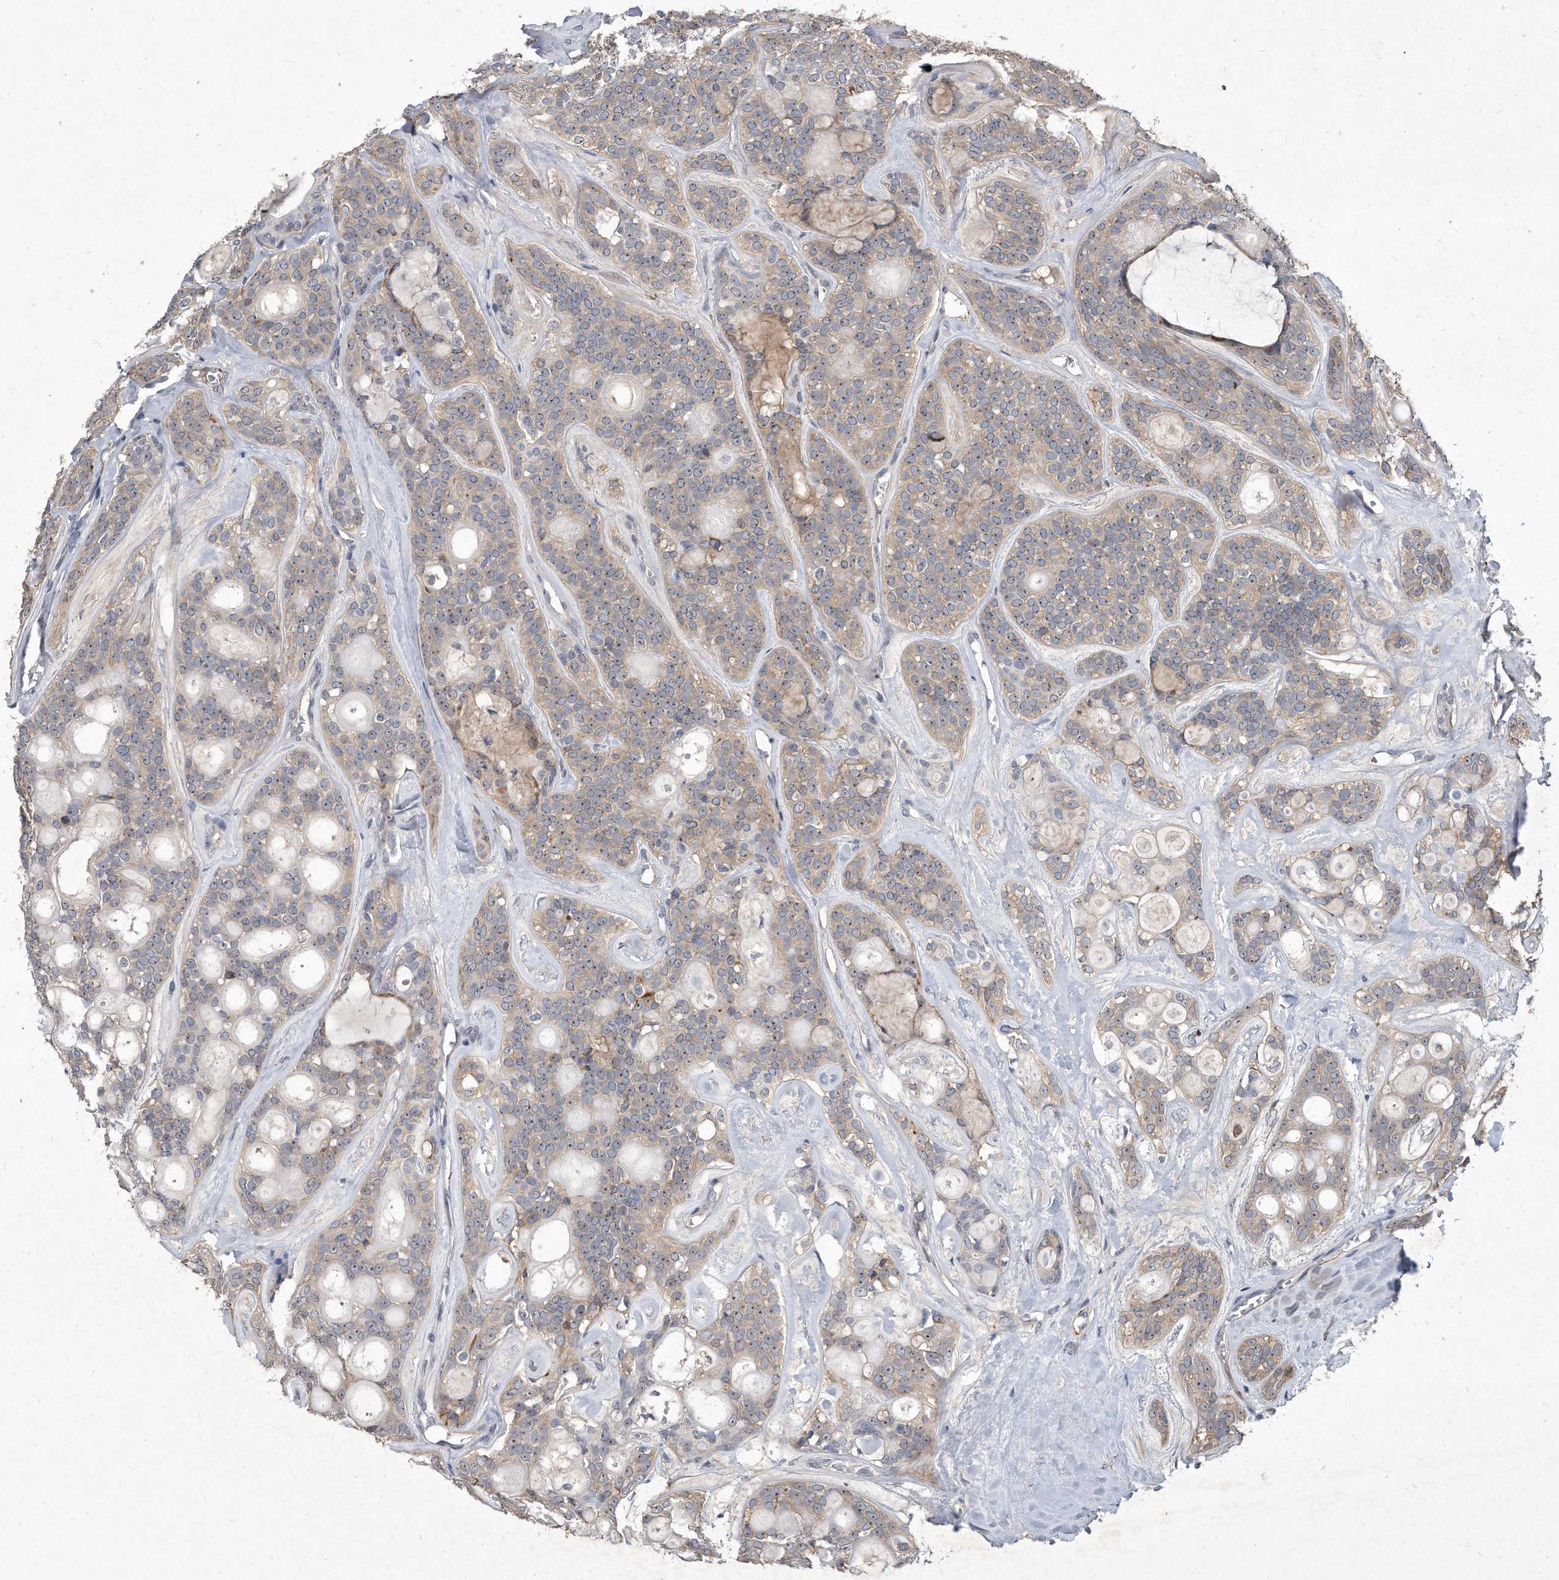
{"staining": {"intensity": "weak", "quantity": ">75%", "location": "cytoplasmic/membranous,nuclear"}, "tissue": "head and neck cancer", "cell_type": "Tumor cells", "image_type": "cancer", "snomed": [{"axis": "morphology", "description": "Adenocarcinoma, NOS"}, {"axis": "topography", "description": "Head-Neck"}], "caption": "Protein analysis of head and neck cancer tissue shows weak cytoplasmic/membranous and nuclear expression in about >75% of tumor cells.", "gene": "PGBD2", "patient": {"sex": "male", "age": 66}}